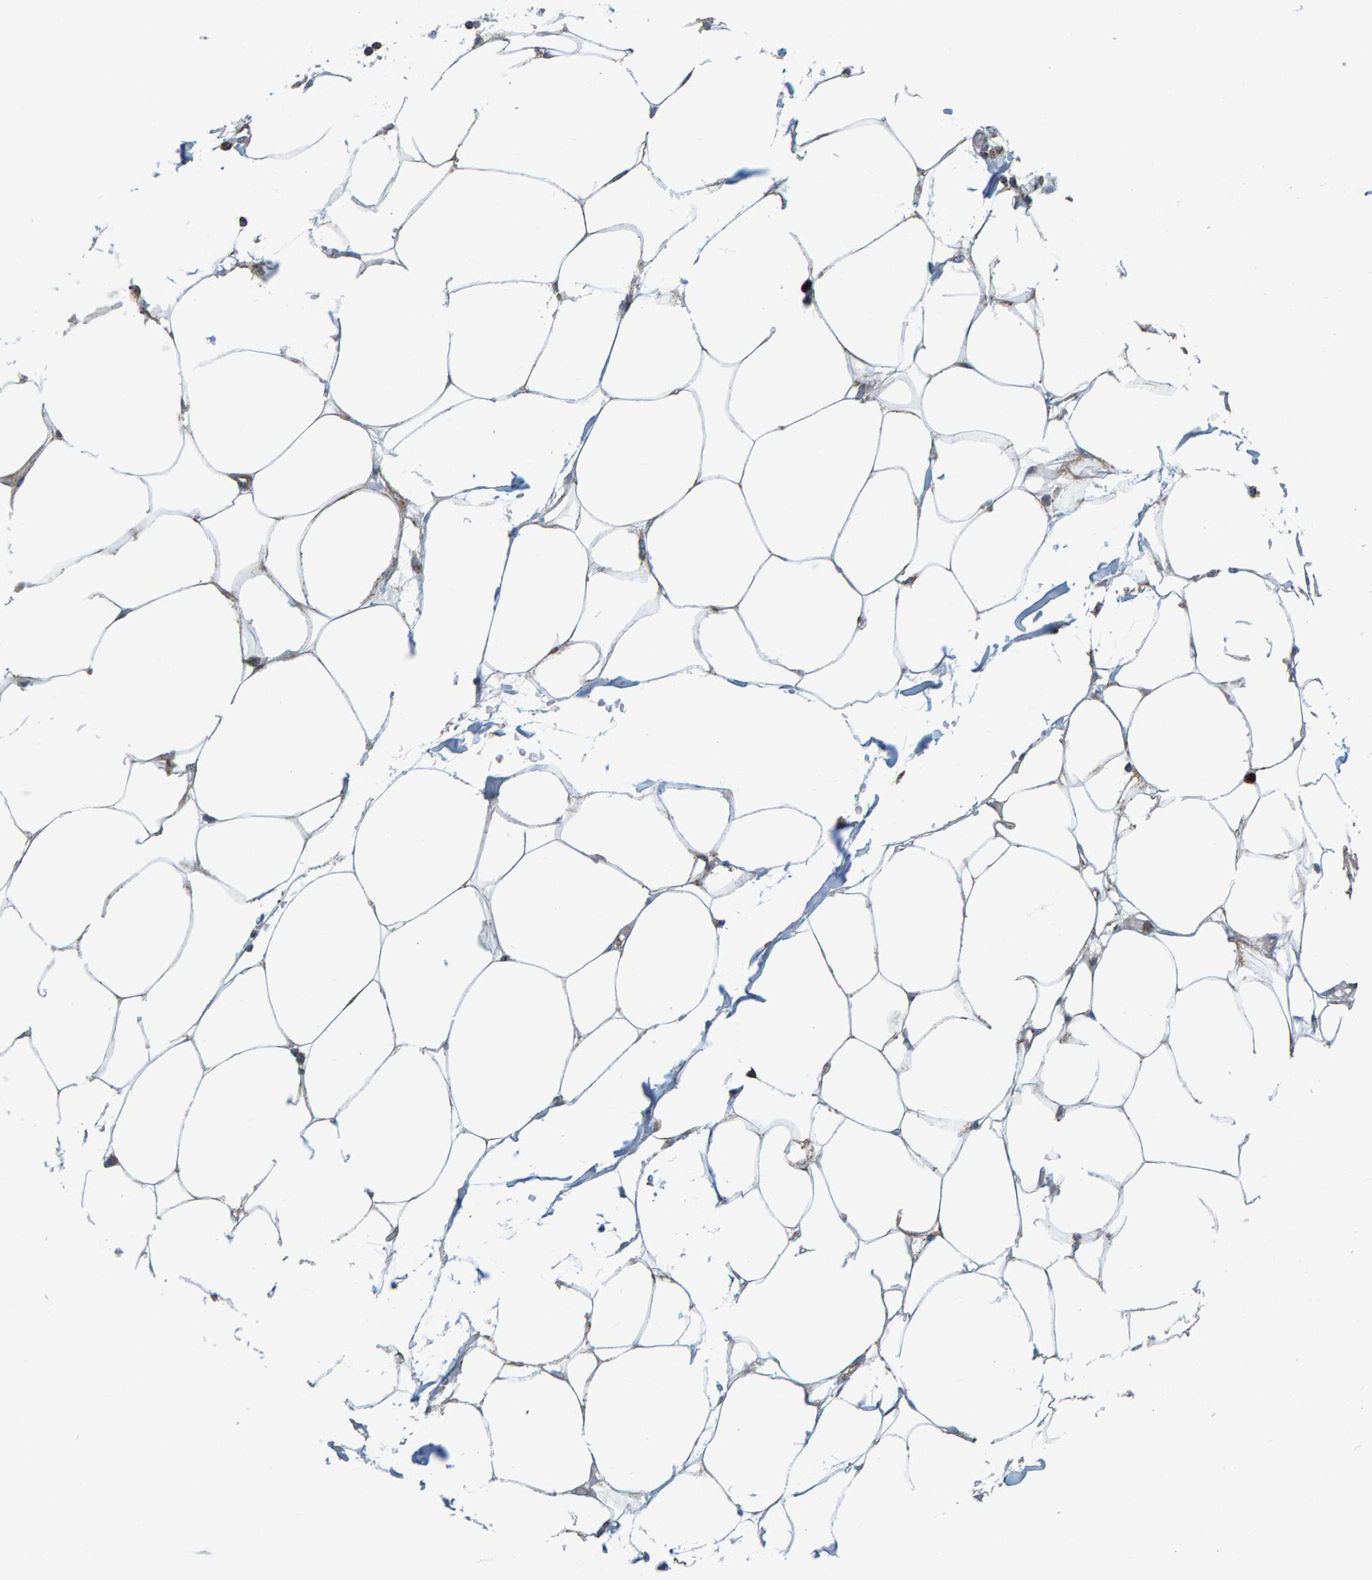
{"staining": {"intensity": "weak", "quantity": "25%-75%", "location": "cytoplasmic/membranous"}, "tissue": "adipose tissue", "cell_type": "Adipocytes", "image_type": "normal", "snomed": [{"axis": "morphology", "description": "Normal tissue, NOS"}, {"axis": "morphology", "description": "Adenocarcinoma, NOS"}, {"axis": "topography", "description": "Colon"}, {"axis": "topography", "description": "Peripheral nerve tissue"}], "caption": "The immunohistochemical stain labels weak cytoplasmic/membranous positivity in adipocytes of unremarkable adipose tissue. The staining was performed using DAB (3,3'-diaminobenzidine) to visualize the protein expression in brown, while the nuclei were stained in blue with hematoxylin (Magnification: 20x).", "gene": "B9D1", "patient": {"sex": "male", "age": 14}}